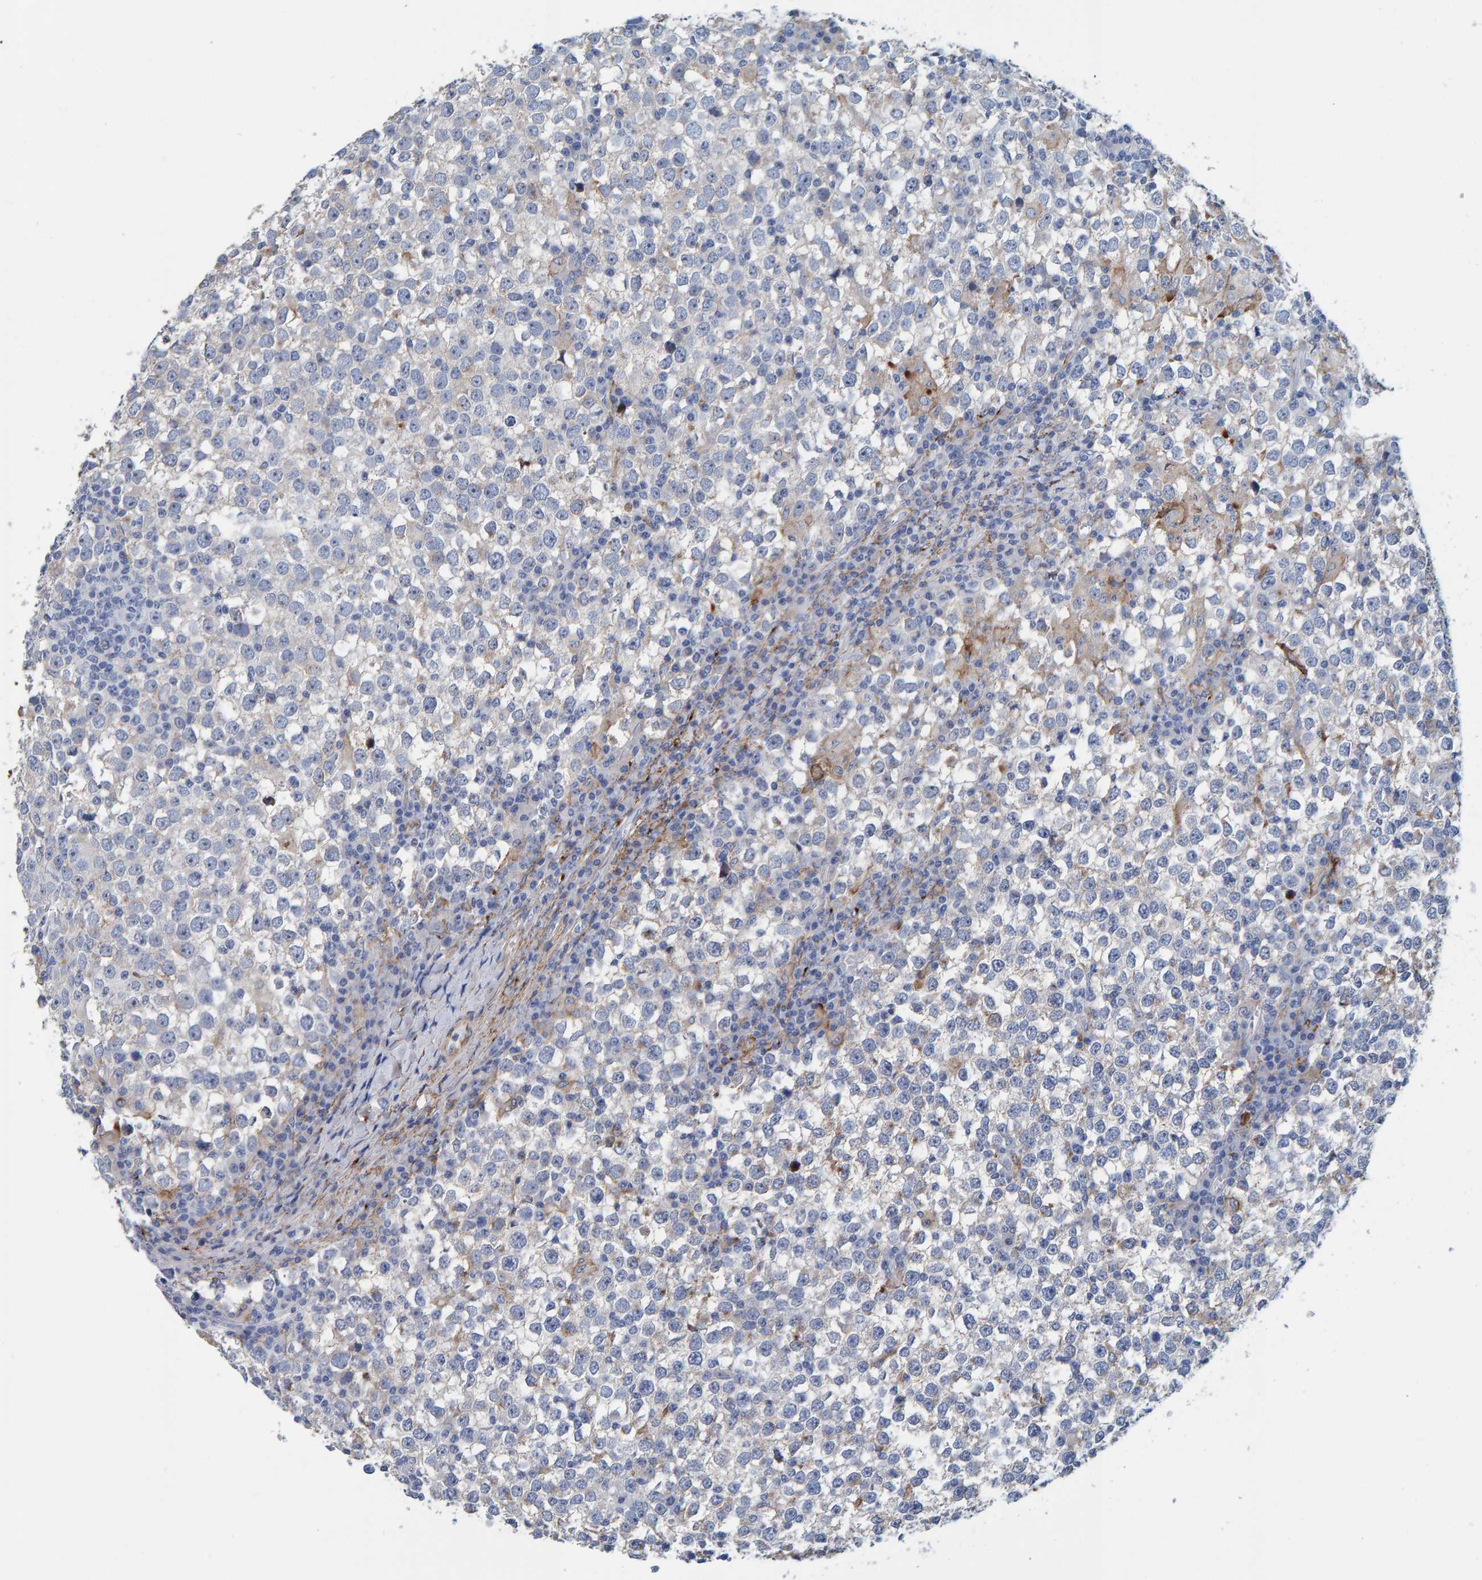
{"staining": {"intensity": "negative", "quantity": "none", "location": "none"}, "tissue": "testis cancer", "cell_type": "Tumor cells", "image_type": "cancer", "snomed": [{"axis": "morphology", "description": "Seminoma, NOS"}, {"axis": "topography", "description": "Testis"}], "caption": "This is an immunohistochemistry (IHC) image of human testis cancer (seminoma). There is no staining in tumor cells.", "gene": "LRP1", "patient": {"sex": "male", "age": 65}}